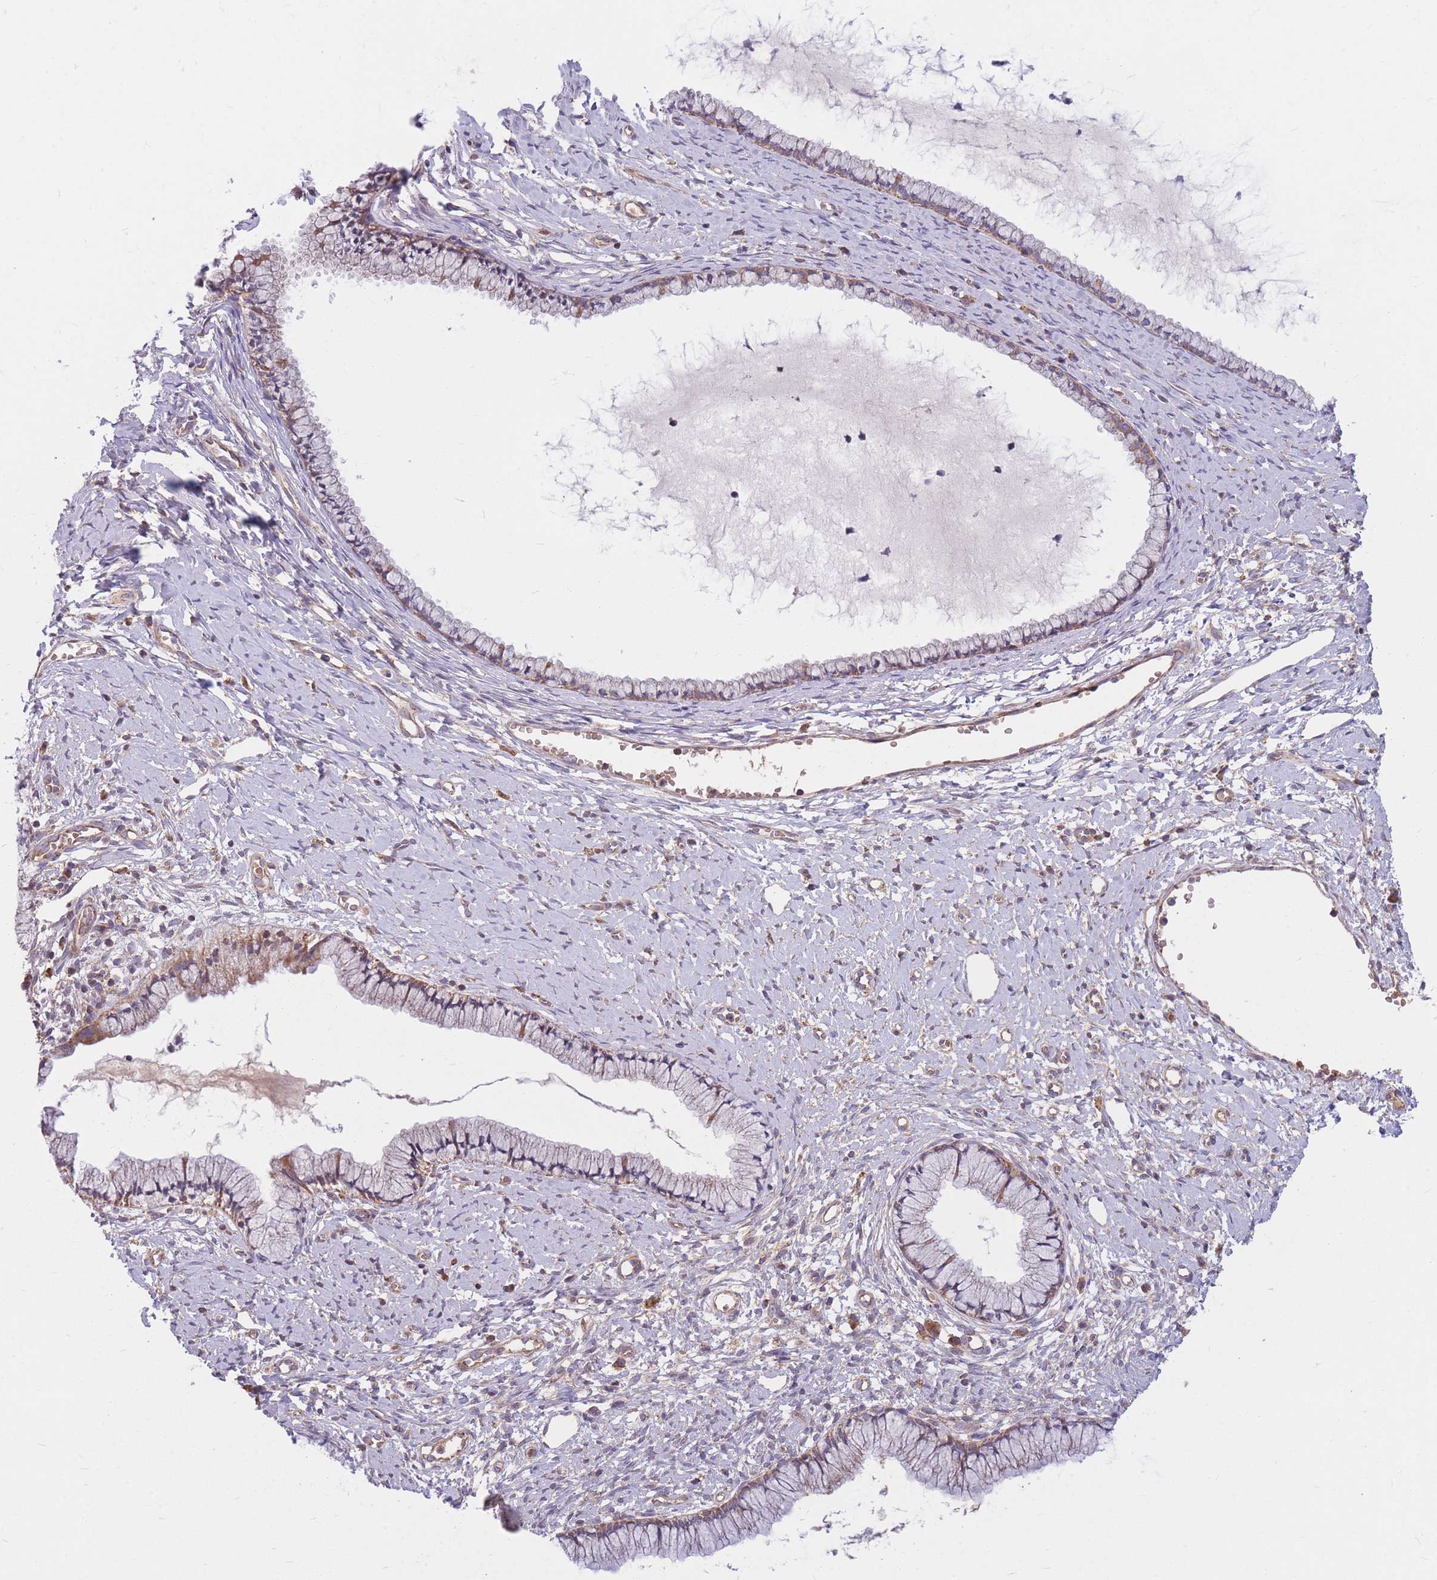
{"staining": {"intensity": "moderate", "quantity": "<25%", "location": "cytoplasmic/membranous"}, "tissue": "cervix", "cell_type": "Glandular cells", "image_type": "normal", "snomed": [{"axis": "morphology", "description": "Normal tissue, NOS"}, {"axis": "topography", "description": "Cervix"}], "caption": "Brown immunohistochemical staining in normal cervix exhibits moderate cytoplasmic/membranous positivity in about <25% of glandular cells.", "gene": "PTPMT1", "patient": {"sex": "female", "age": 40}}